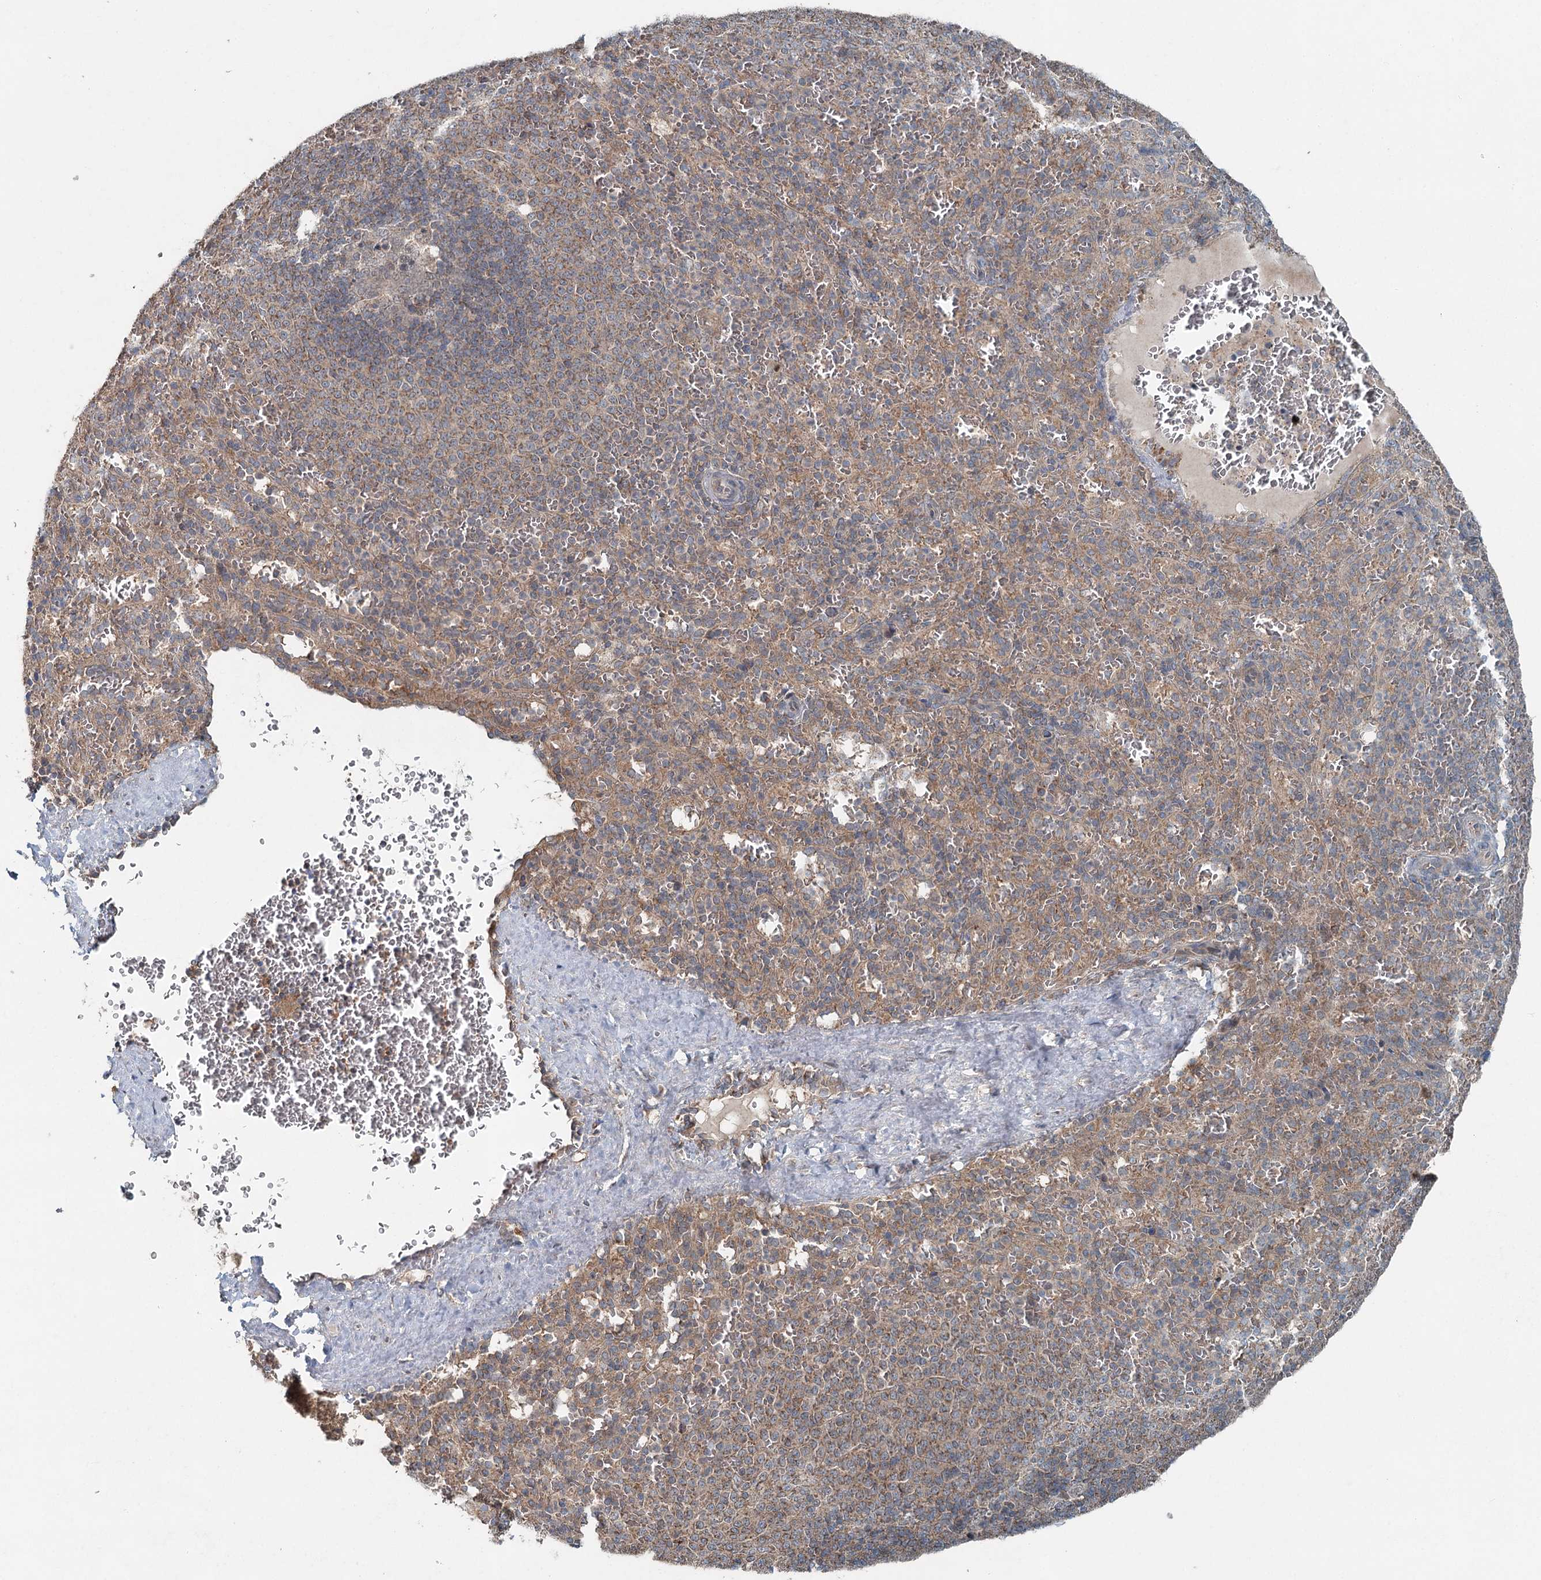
{"staining": {"intensity": "moderate", "quantity": "25%-75%", "location": "cytoplasmic/membranous"}, "tissue": "spleen", "cell_type": "Cells in red pulp", "image_type": "normal", "snomed": [{"axis": "morphology", "description": "Normal tissue, NOS"}, {"axis": "topography", "description": "Spleen"}], "caption": "Immunohistochemistry micrograph of normal spleen stained for a protein (brown), which demonstrates medium levels of moderate cytoplasmic/membranous expression in approximately 25%-75% of cells in red pulp.", "gene": "SKIC3", "patient": {"sex": "female", "age": 21}}